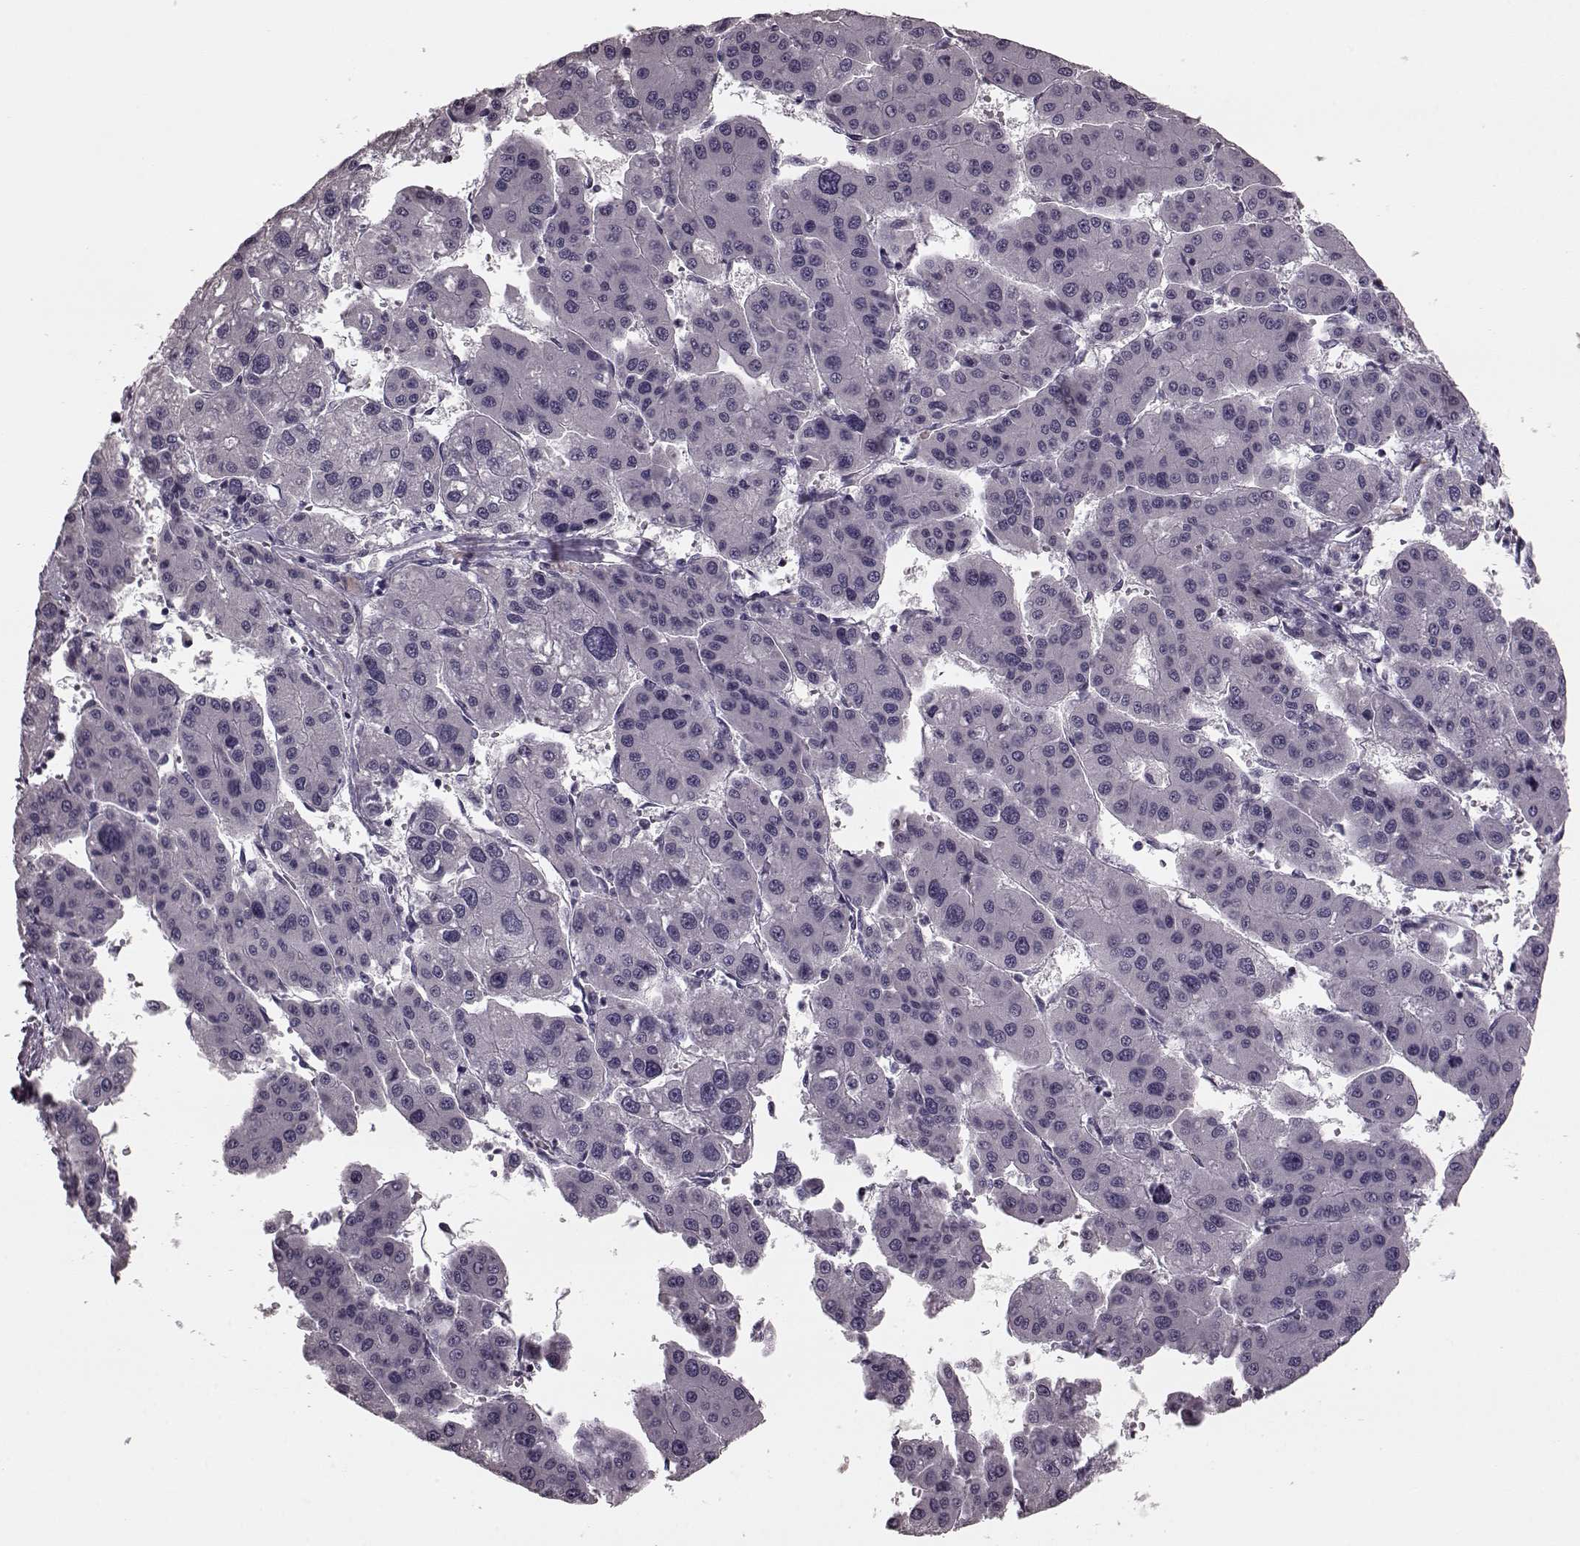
{"staining": {"intensity": "negative", "quantity": "none", "location": "none"}, "tissue": "liver cancer", "cell_type": "Tumor cells", "image_type": "cancer", "snomed": [{"axis": "morphology", "description": "Carcinoma, Hepatocellular, NOS"}, {"axis": "topography", "description": "Liver"}], "caption": "Tumor cells show no significant staining in liver cancer (hepatocellular carcinoma). (DAB (3,3'-diaminobenzidine) immunohistochemistry visualized using brightfield microscopy, high magnification).", "gene": "CST7", "patient": {"sex": "male", "age": 73}}